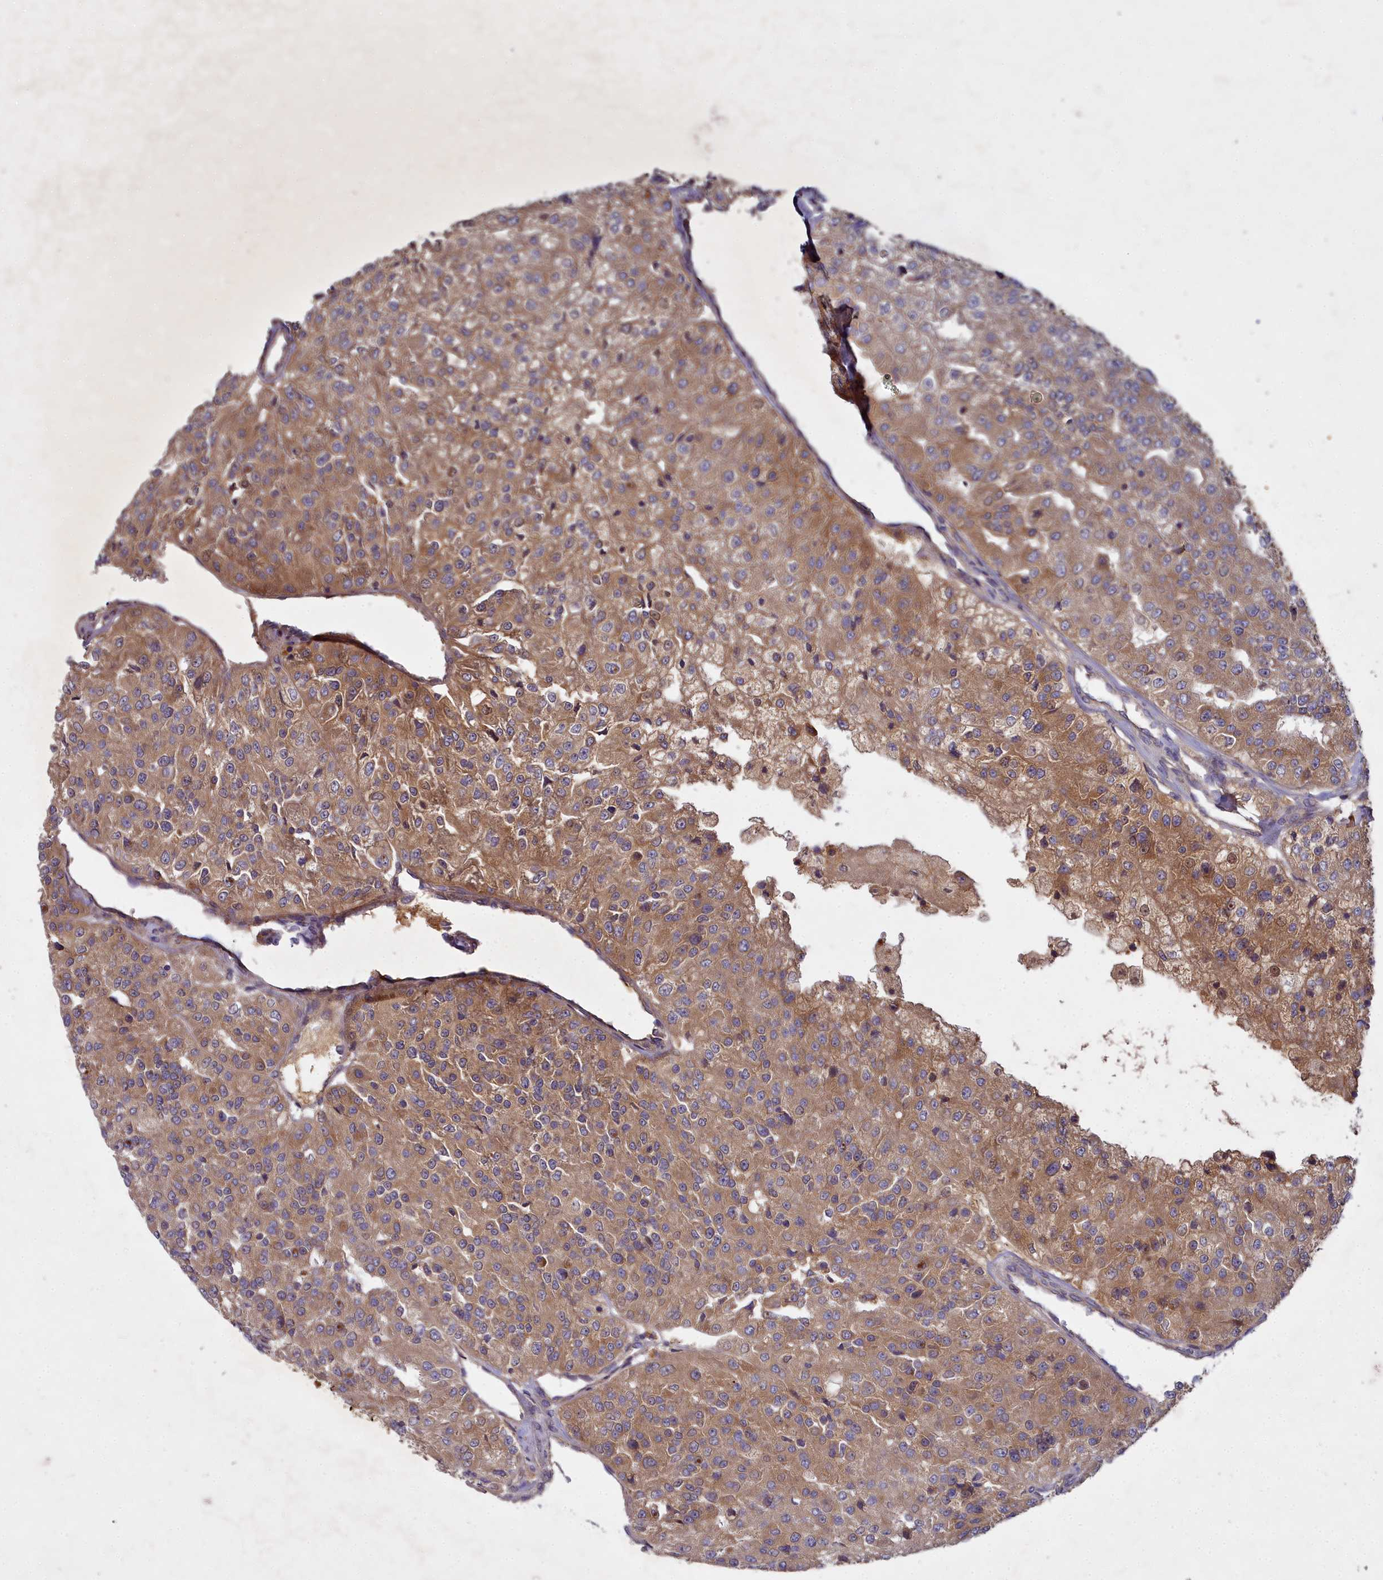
{"staining": {"intensity": "moderate", "quantity": ">75%", "location": "cytoplasmic/membranous"}, "tissue": "renal cancer", "cell_type": "Tumor cells", "image_type": "cancer", "snomed": [{"axis": "morphology", "description": "Adenocarcinoma, NOS"}, {"axis": "topography", "description": "Kidney"}], "caption": "Immunohistochemistry photomicrograph of neoplastic tissue: renal adenocarcinoma stained using immunohistochemistry reveals medium levels of moderate protein expression localized specifically in the cytoplasmic/membranous of tumor cells, appearing as a cytoplasmic/membranous brown color.", "gene": "CCDC167", "patient": {"sex": "female", "age": 63}}